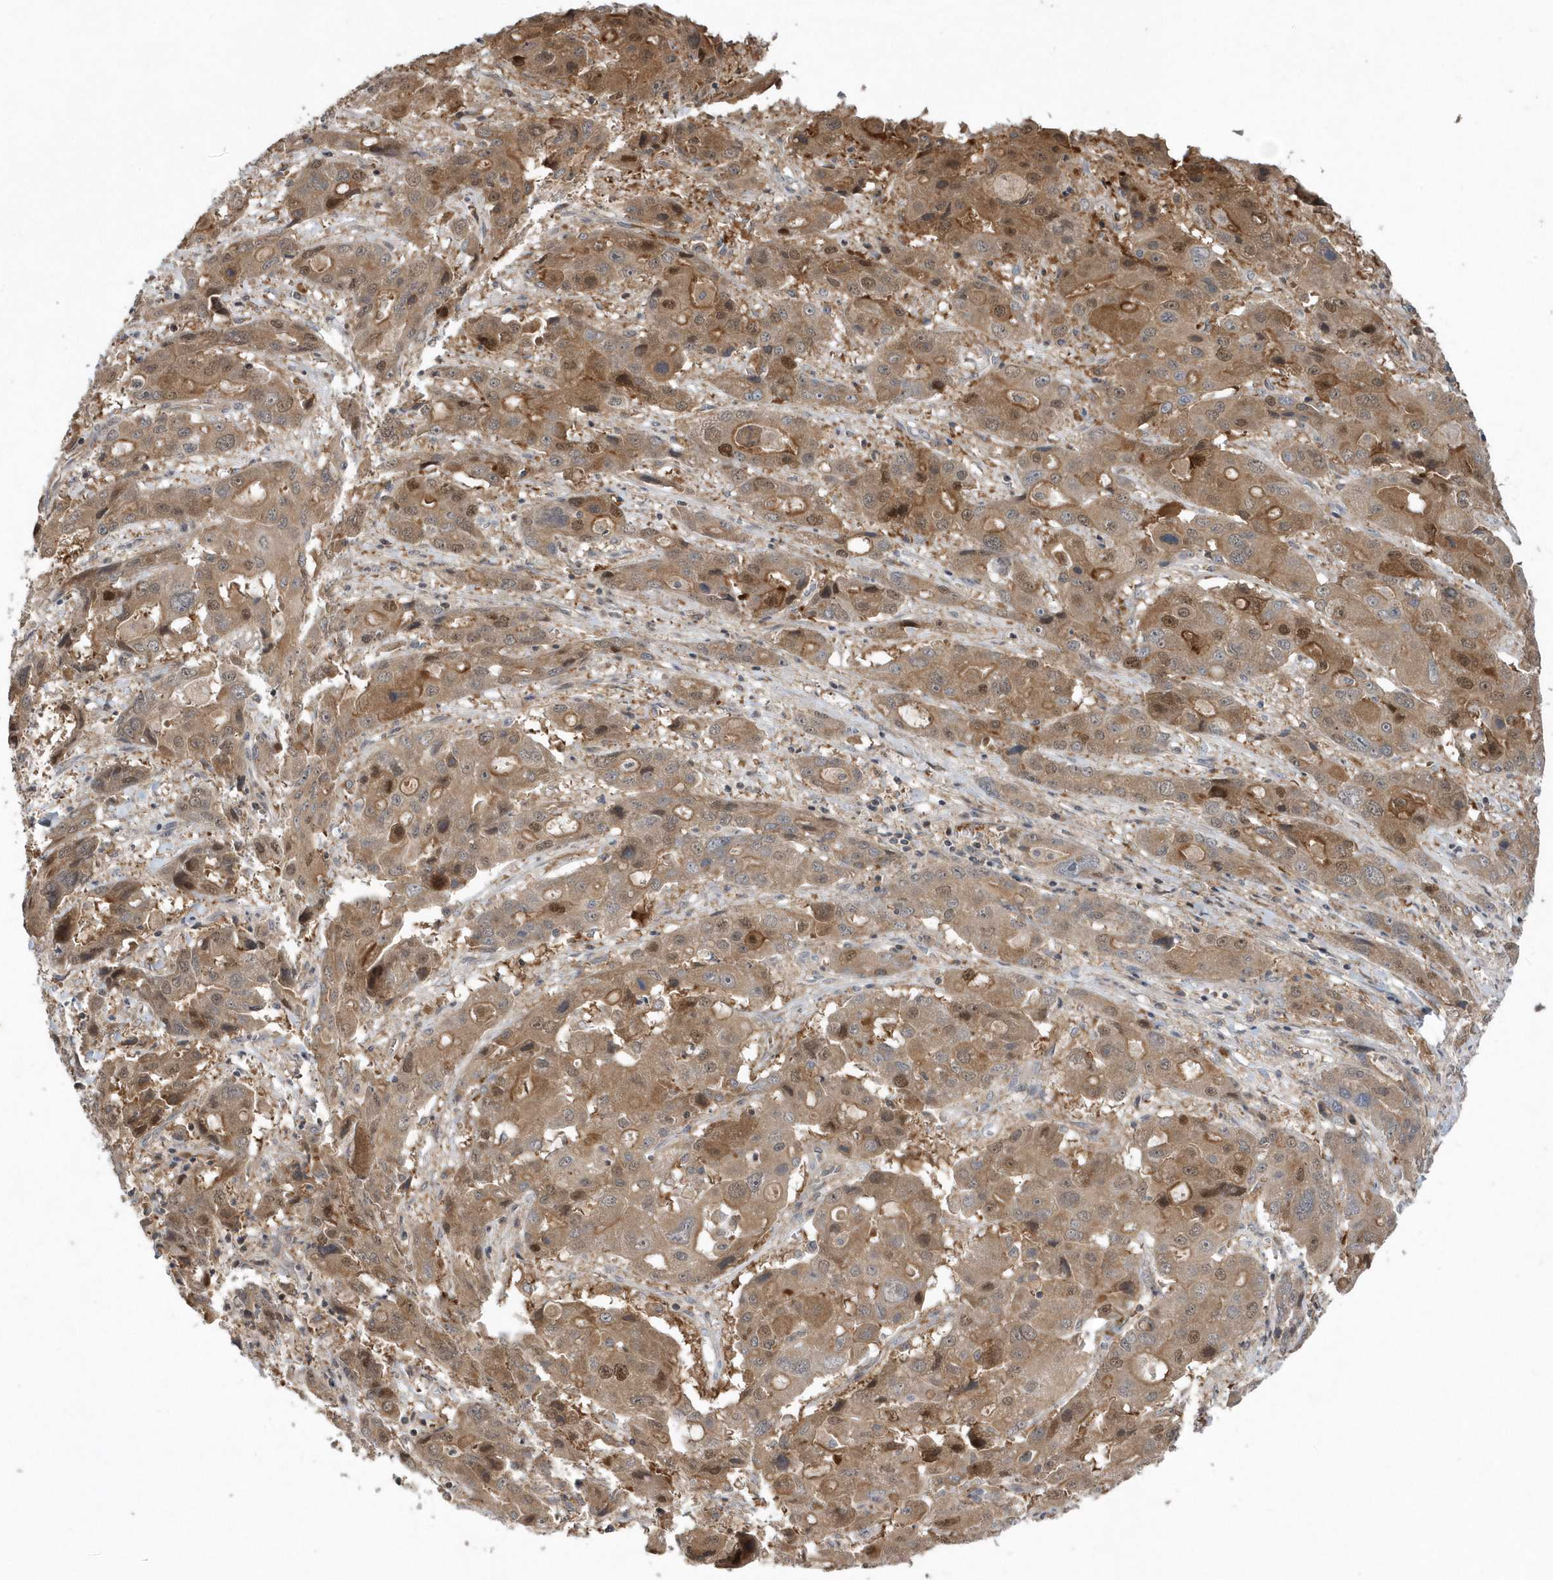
{"staining": {"intensity": "moderate", "quantity": ">75%", "location": "cytoplasmic/membranous"}, "tissue": "liver cancer", "cell_type": "Tumor cells", "image_type": "cancer", "snomed": [{"axis": "morphology", "description": "Cholangiocarcinoma"}, {"axis": "topography", "description": "Liver"}], "caption": "This photomicrograph exhibits IHC staining of human cholangiocarcinoma (liver), with medium moderate cytoplasmic/membranous expression in approximately >75% of tumor cells.", "gene": "HMGCS1", "patient": {"sex": "male", "age": 67}}